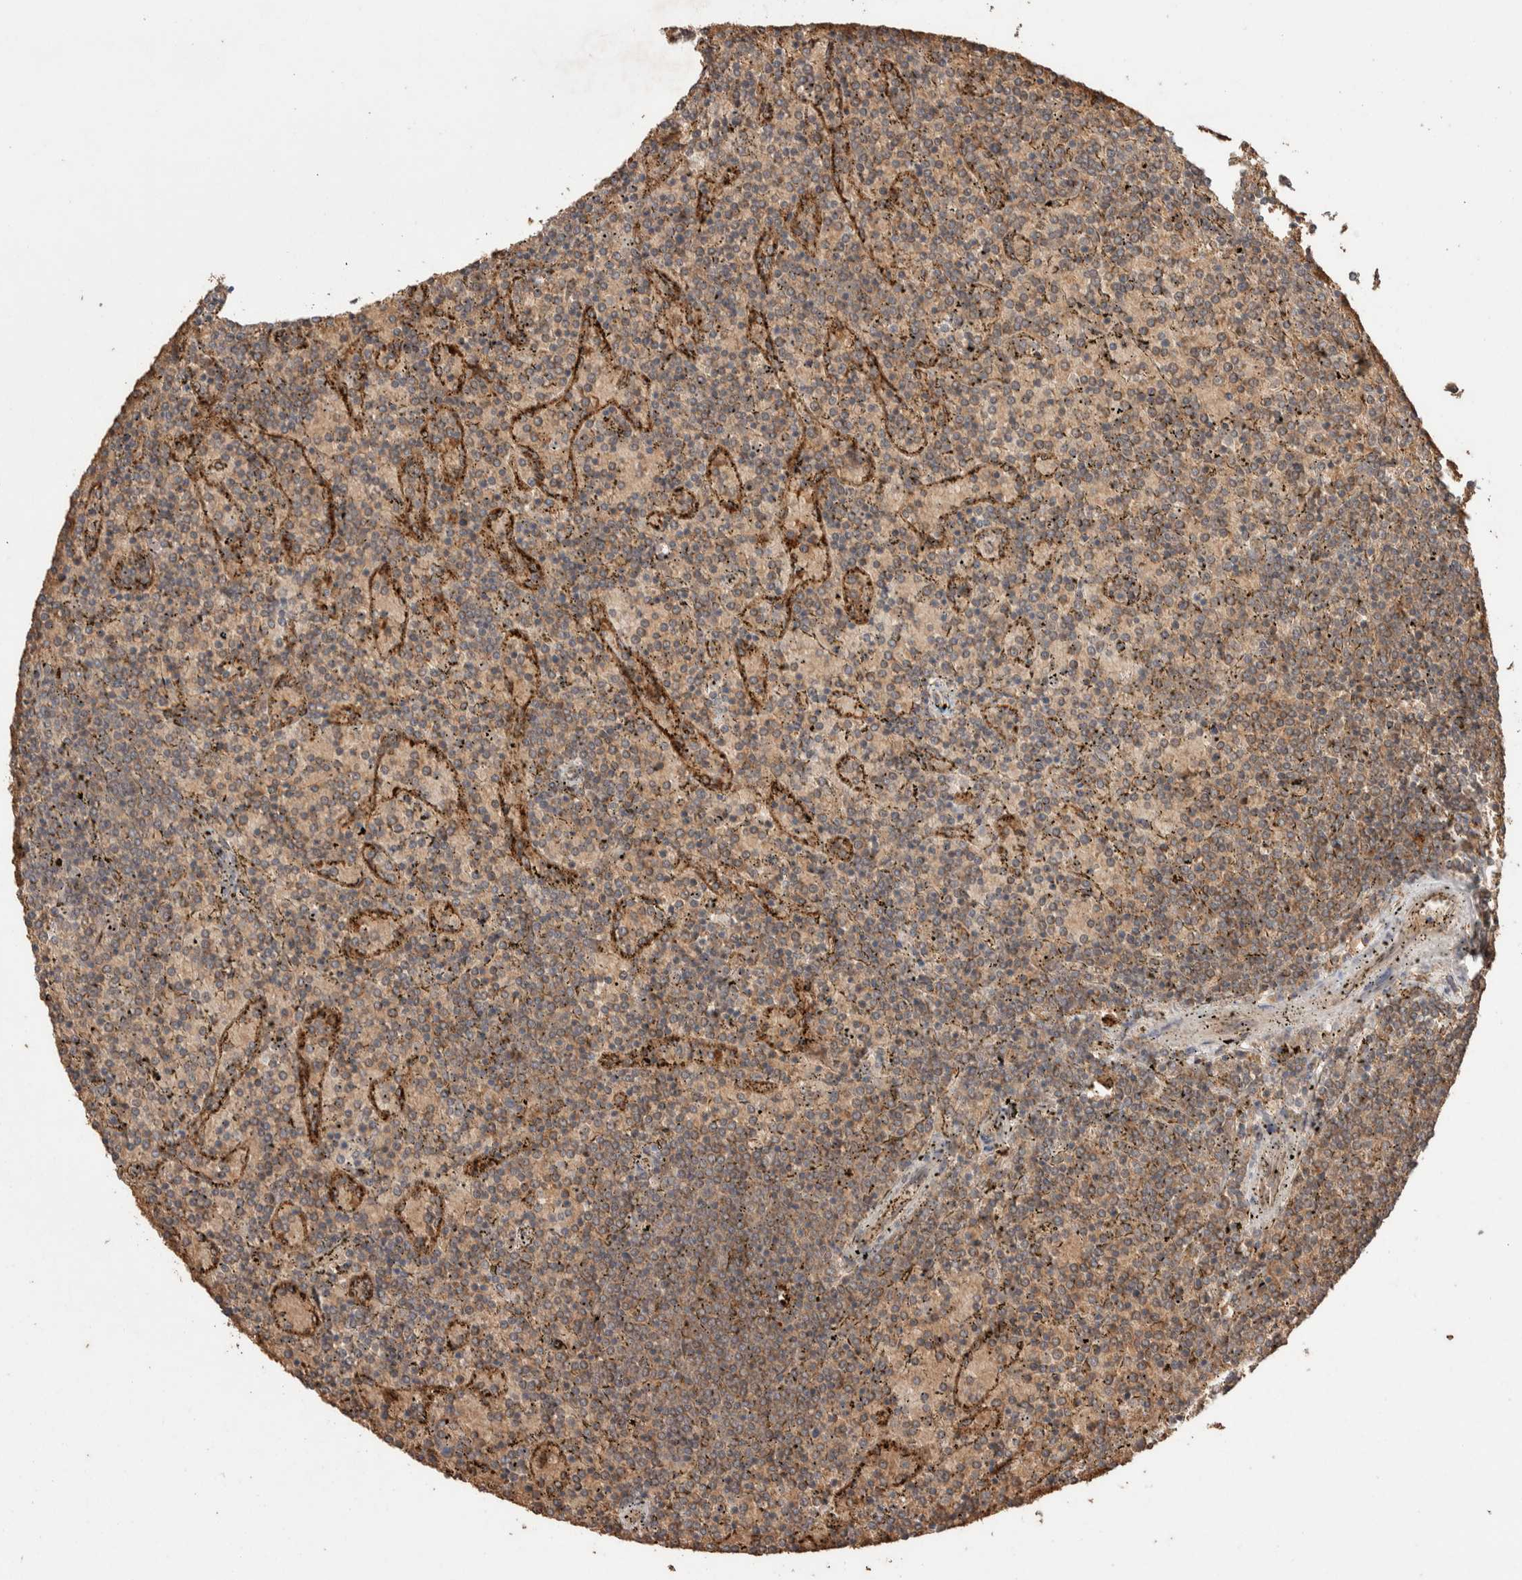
{"staining": {"intensity": "weak", "quantity": ">75%", "location": "cytoplasmic/membranous"}, "tissue": "lymphoma", "cell_type": "Tumor cells", "image_type": "cancer", "snomed": [{"axis": "morphology", "description": "Malignant lymphoma, non-Hodgkin's type, Low grade"}, {"axis": "topography", "description": "Spleen"}], "caption": "Weak cytoplasmic/membranous protein staining is seen in about >75% of tumor cells in lymphoma.", "gene": "KCNJ5", "patient": {"sex": "female", "age": 77}}